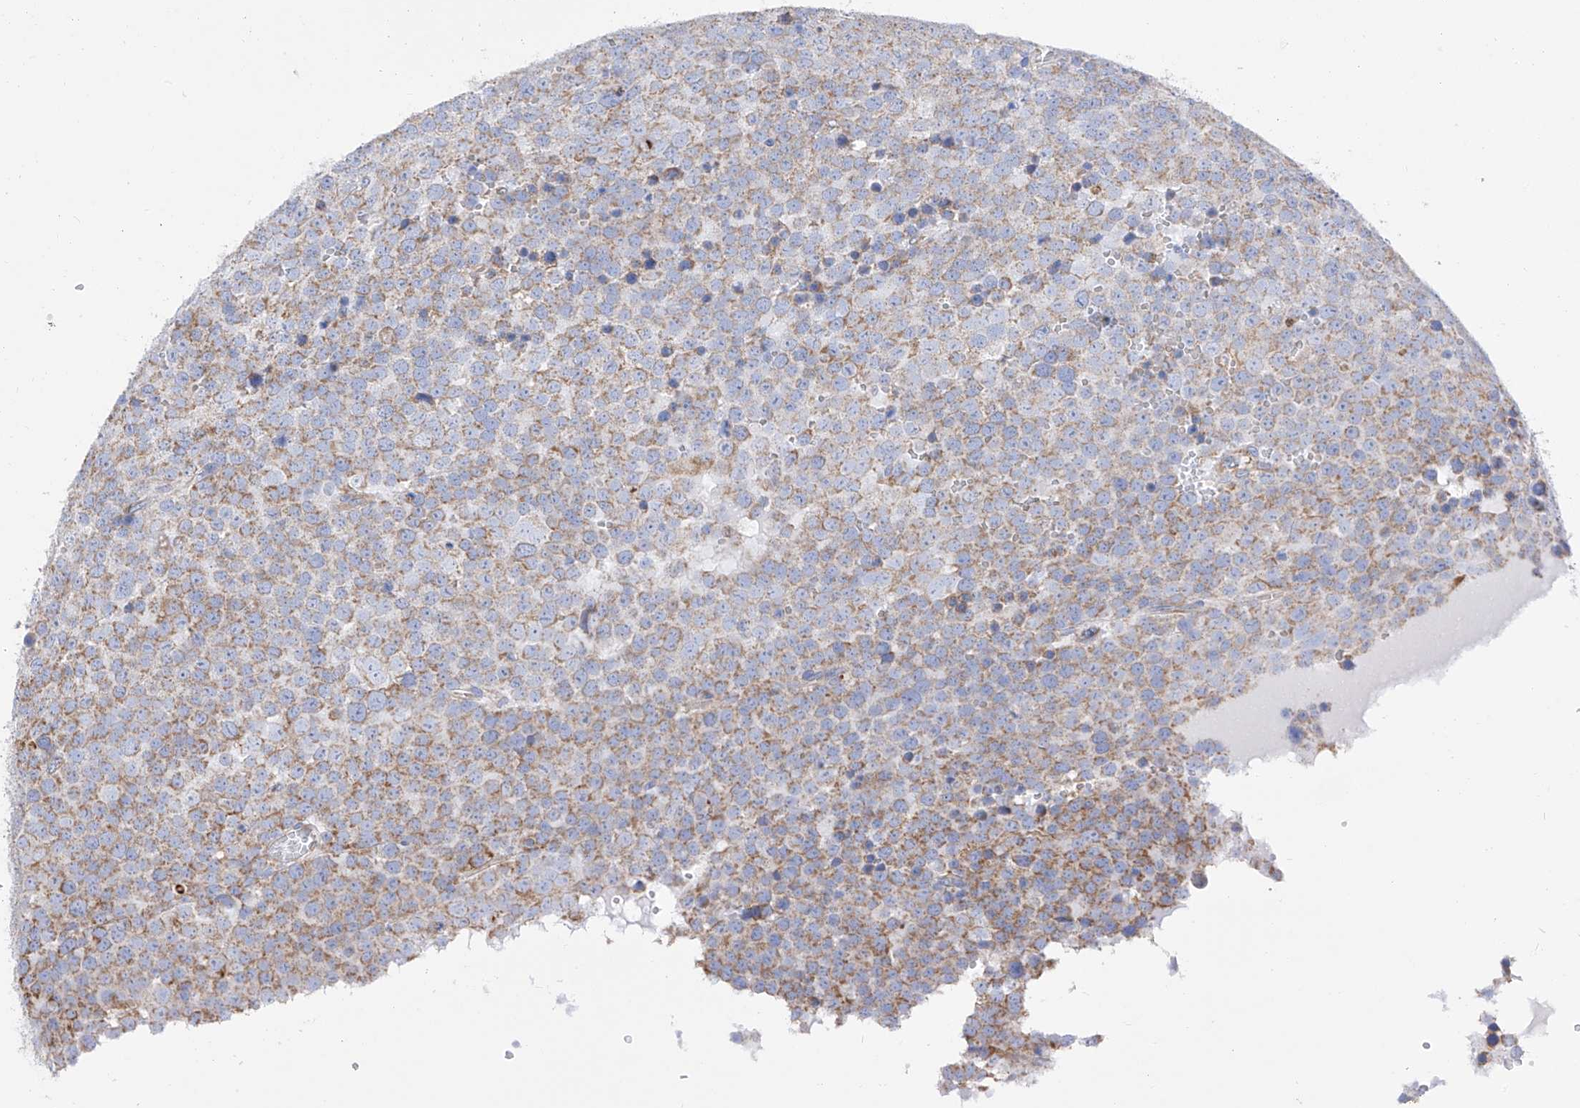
{"staining": {"intensity": "moderate", "quantity": ">75%", "location": "cytoplasmic/membranous"}, "tissue": "testis cancer", "cell_type": "Tumor cells", "image_type": "cancer", "snomed": [{"axis": "morphology", "description": "Seminoma, NOS"}, {"axis": "topography", "description": "Testis"}], "caption": "Seminoma (testis) stained for a protein (brown) demonstrates moderate cytoplasmic/membranous positive expression in about >75% of tumor cells.", "gene": "FLG", "patient": {"sex": "male", "age": 71}}